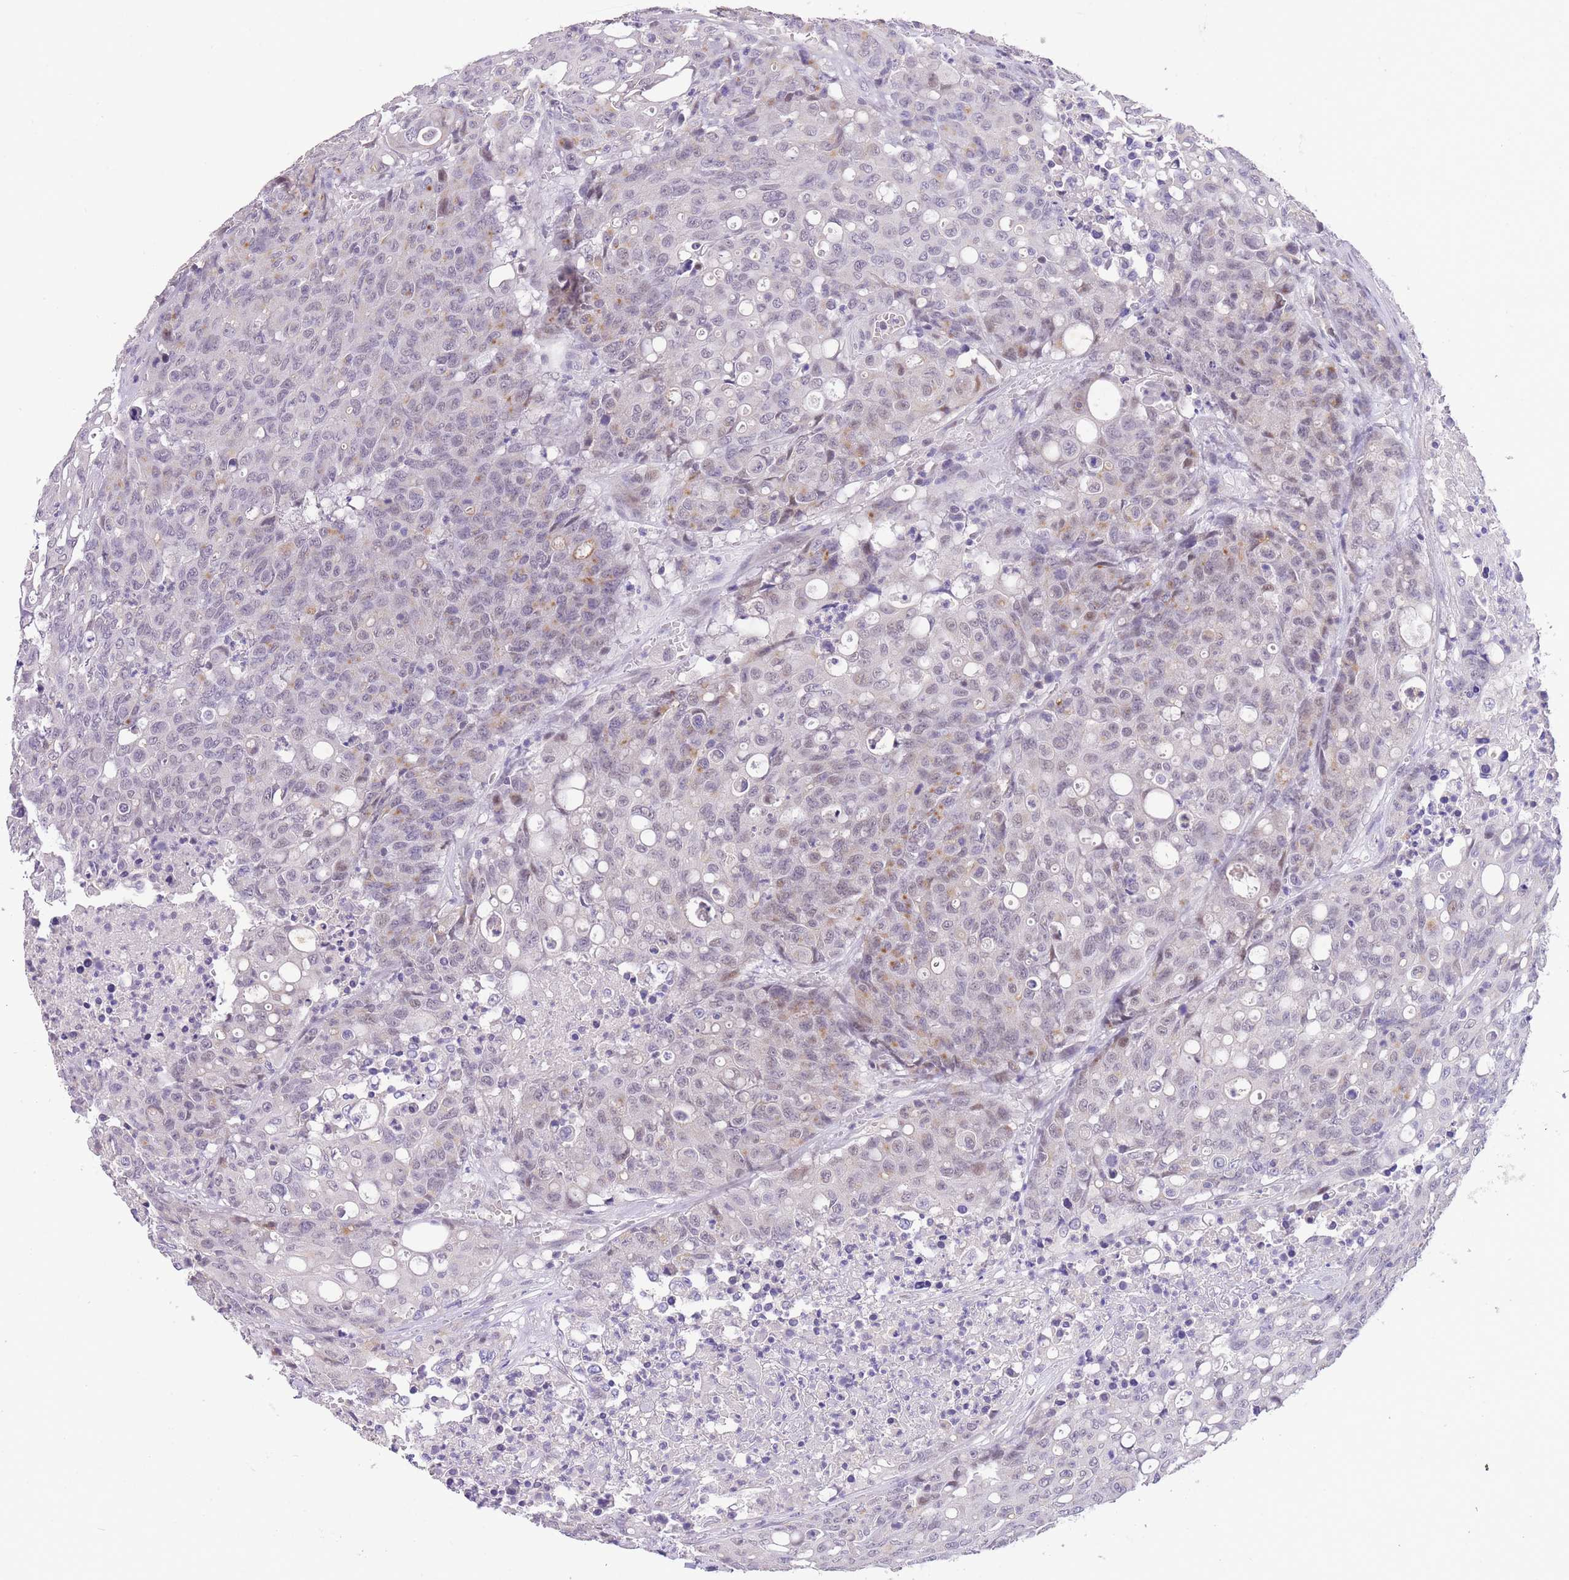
{"staining": {"intensity": "negative", "quantity": "none", "location": "none"}, "tissue": "colorectal cancer", "cell_type": "Tumor cells", "image_type": "cancer", "snomed": [{"axis": "morphology", "description": "Adenocarcinoma, NOS"}, {"axis": "topography", "description": "Colon"}], "caption": "DAB immunohistochemical staining of human adenocarcinoma (colorectal) exhibits no significant expression in tumor cells.", "gene": "SLC35F2", "patient": {"sex": "male", "age": 51}}